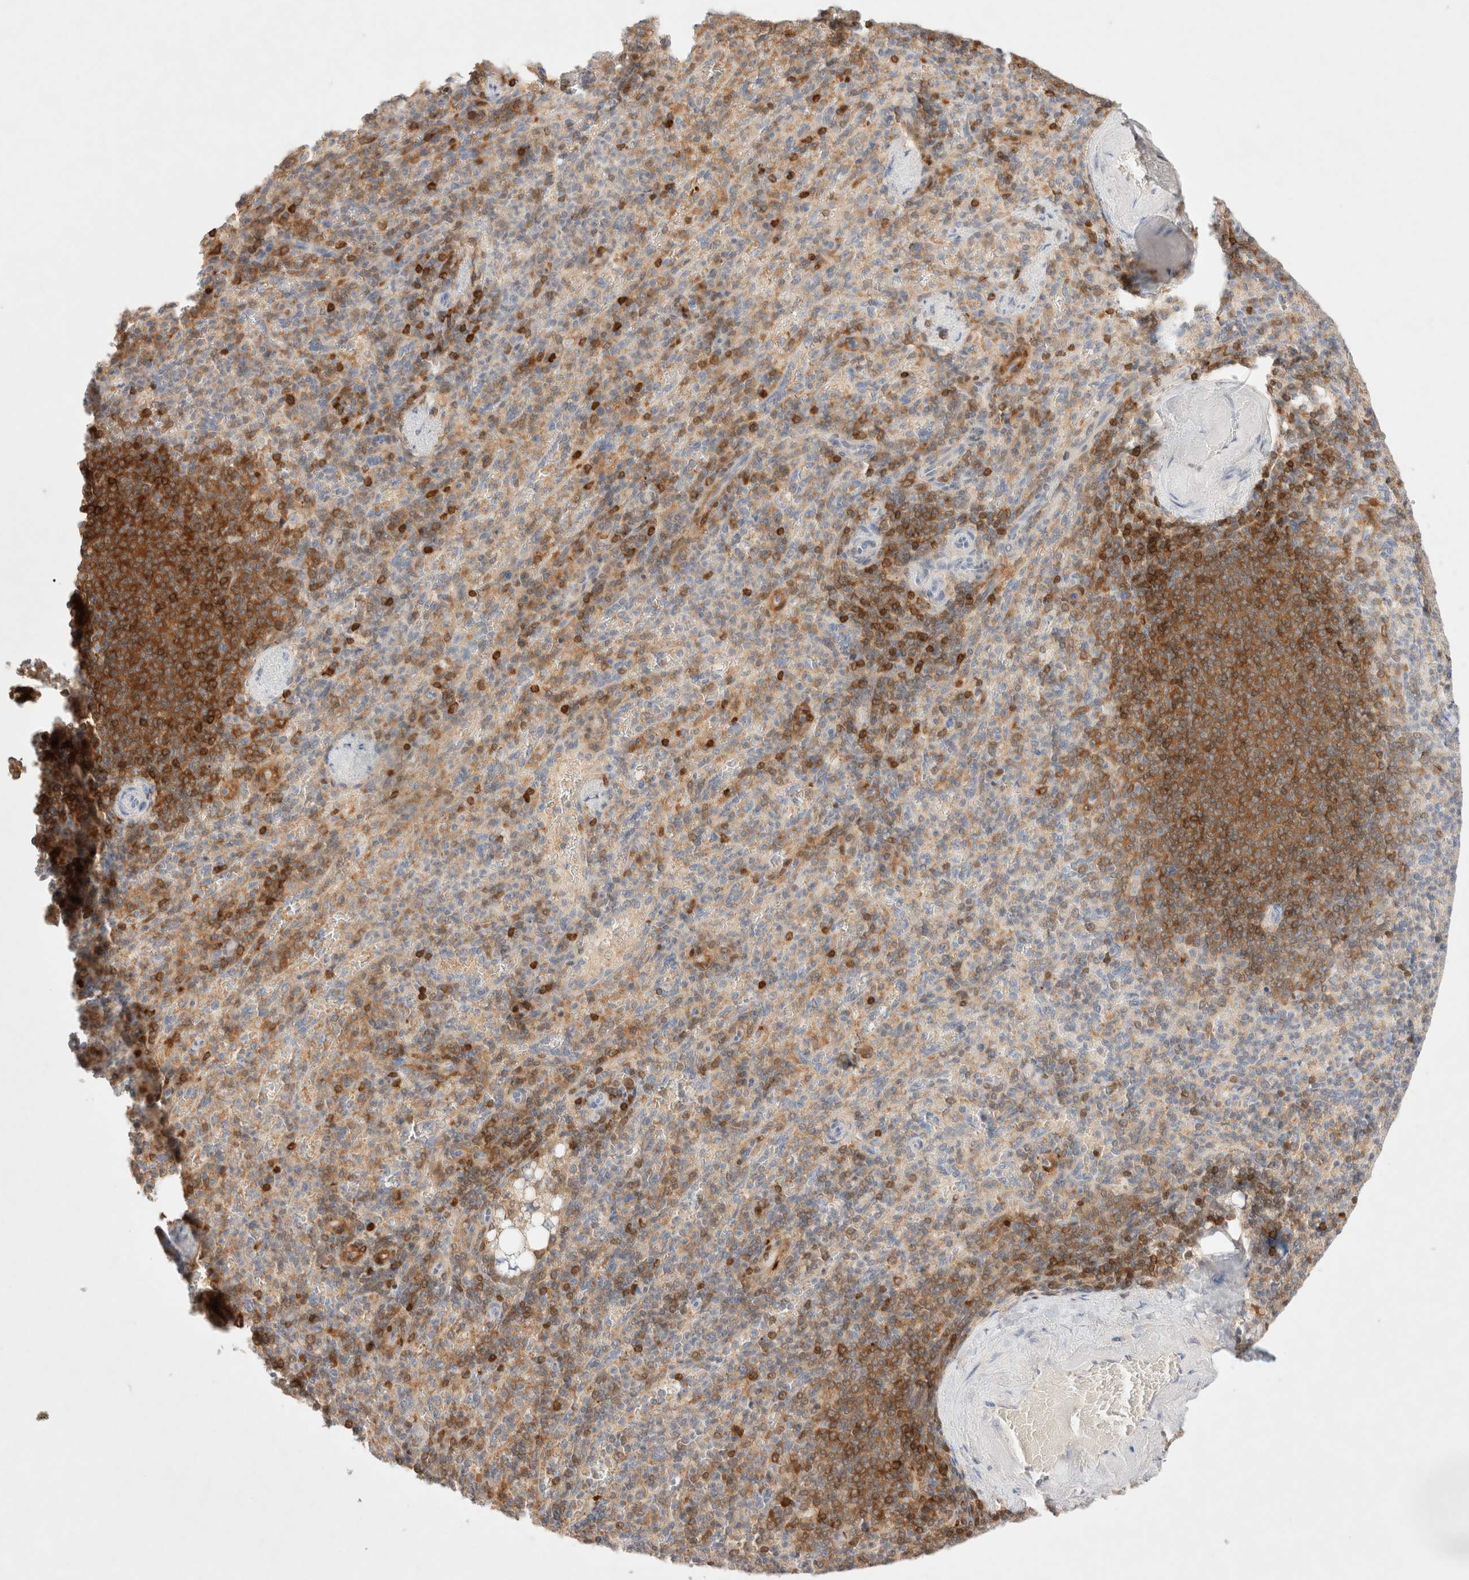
{"staining": {"intensity": "strong", "quantity": "<25%", "location": "cytoplasmic/membranous"}, "tissue": "spleen", "cell_type": "Cells in red pulp", "image_type": "normal", "snomed": [{"axis": "morphology", "description": "Normal tissue, NOS"}, {"axis": "topography", "description": "Spleen"}], "caption": "IHC staining of normal spleen, which reveals medium levels of strong cytoplasmic/membranous expression in about <25% of cells in red pulp indicating strong cytoplasmic/membranous protein expression. The staining was performed using DAB (brown) for protein detection and nuclei were counterstained in hematoxylin (blue).", "gene": "STARD10", "patient": {"sex": "female", "age": 74}}